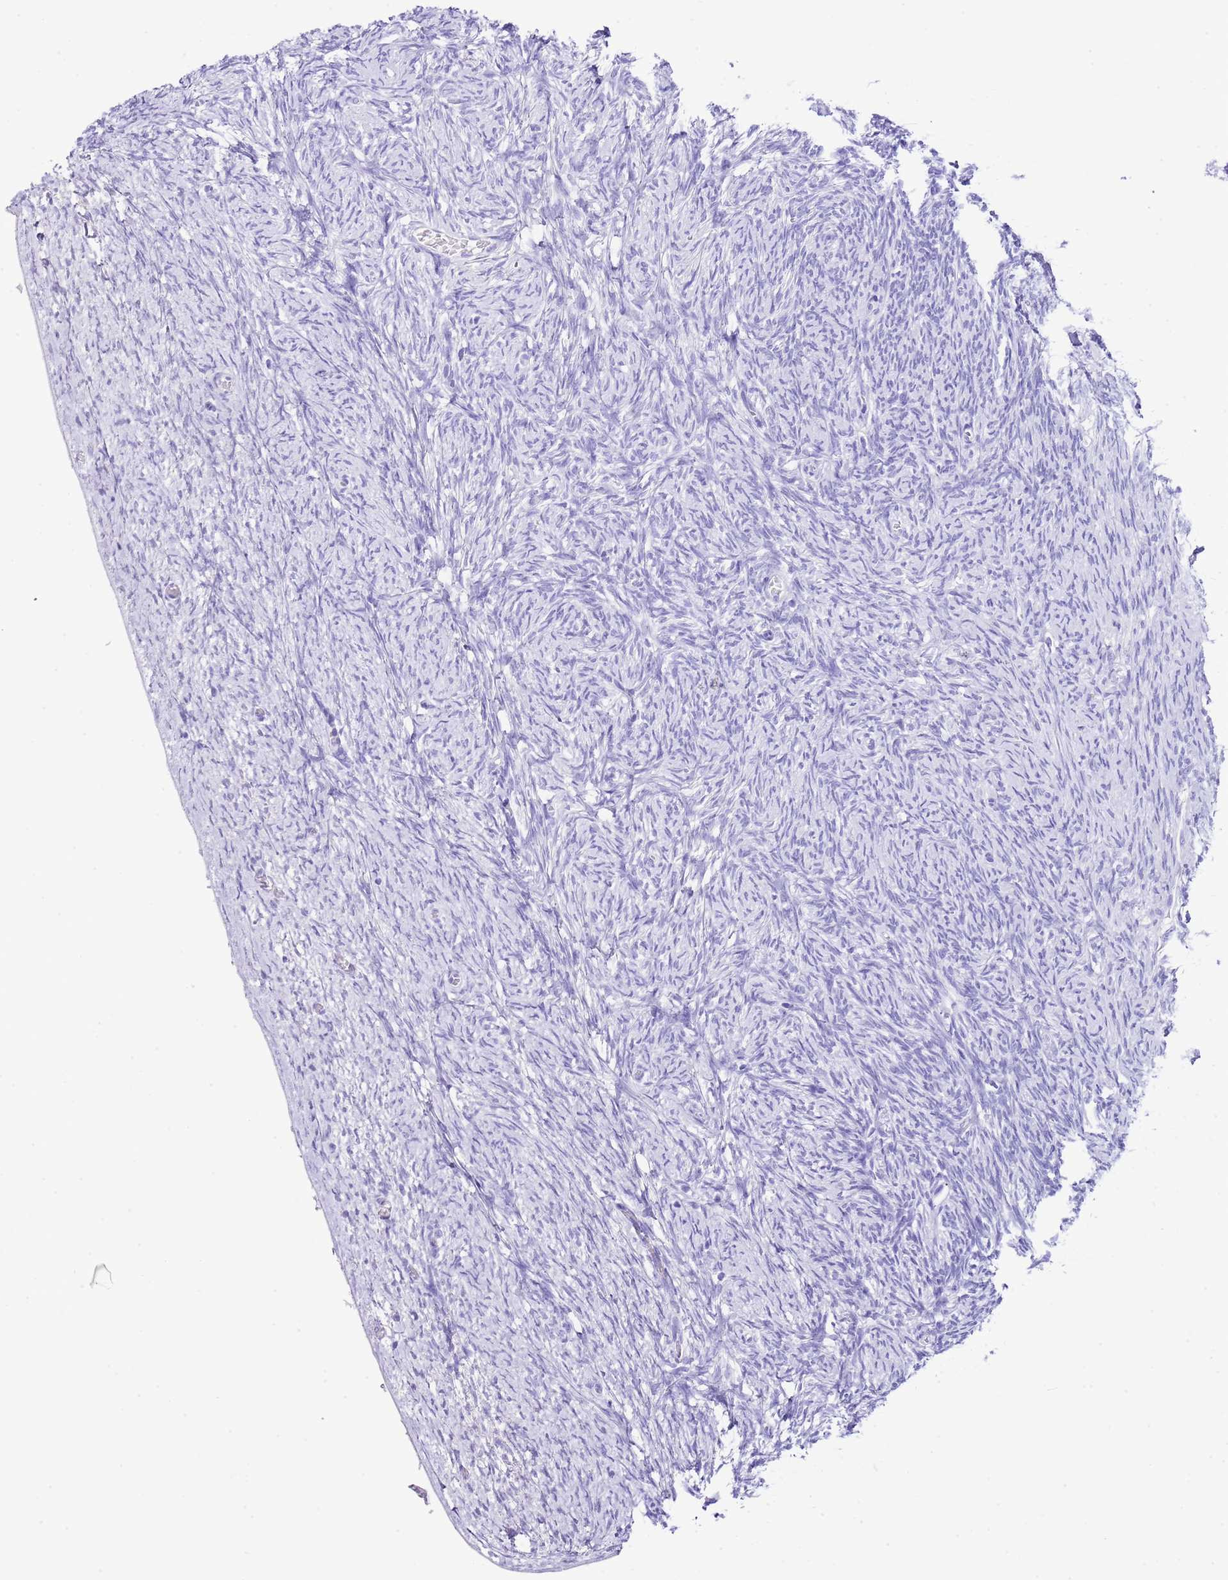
{"staining": {"intensity": "negative", "quantity": "none", "location": "none"}, "tissue": "ovary", "cell_type": "Follicle cells", "image_type": "normal", "snomed": [{"axis": "morphology", "description": "Normal tissue, NOS"}, {"axis": "topography", "description": "Ovary"}], "caption": "This is an immunohistochemistry histopathology image of benign ovary. There is no positivity in follicle cells.", "gene": "KCNC1", "patient": {"sex": "female", "age": 44}}